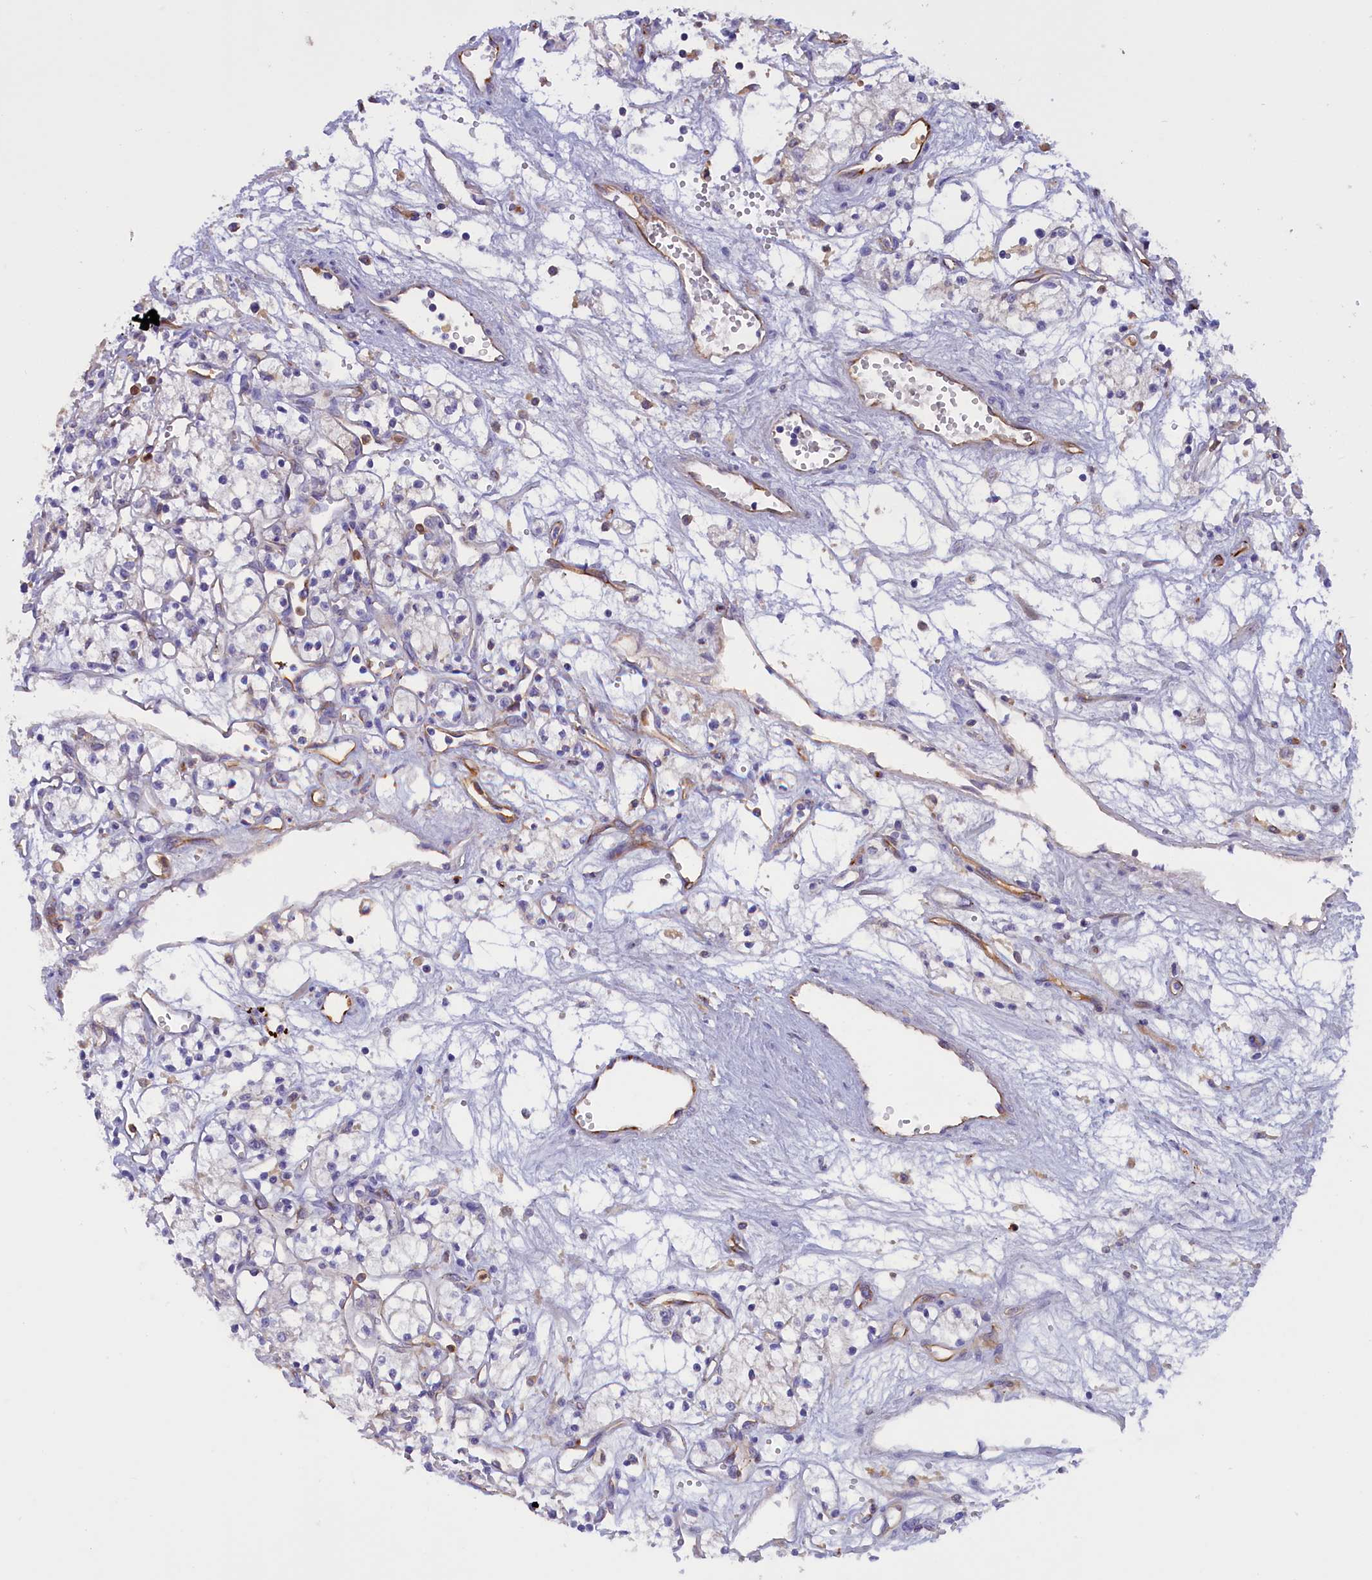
{"staining": {"intensity": "negative", "quantity": "none", "location": "none"}, "tissue": "renal cancer", "cell_type": "Tumor cells", "image_type": "cancer", "snomed": [{"axis": "morphology", "description": "Adenocarcinoma, NOS"}, {"axis": "topography", "description": "Kidney"}], "caption": "Human renal cancer stained for a protein using IHC demonstrates no expression in tumor cells.", "gene": "FAM149B1", "patient": {"sex": "male", "age": 59}}